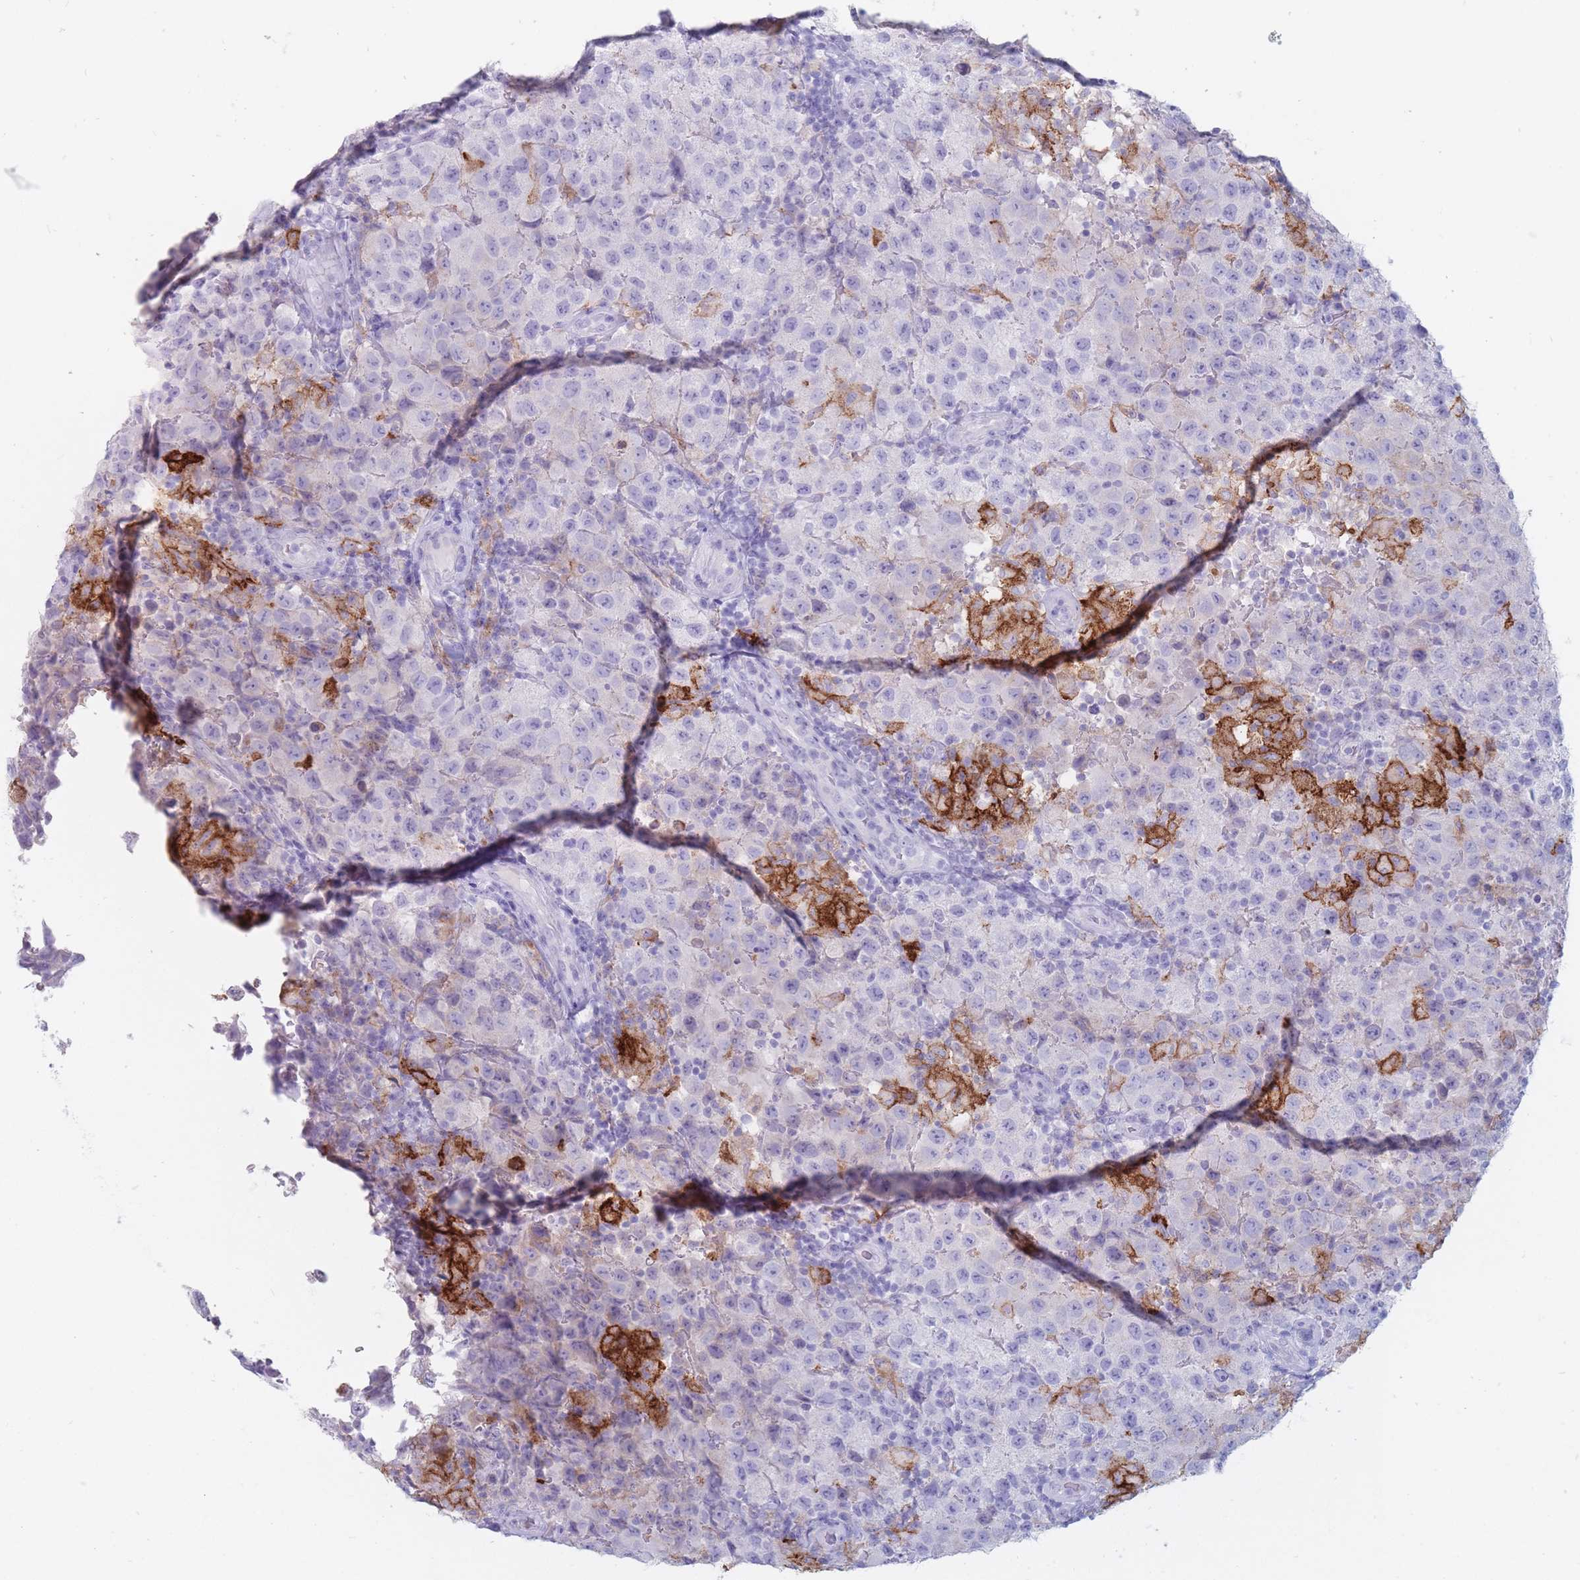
{"staining": {"intensity": "negative", "quantity": "none", "location": "none"}, "tissue": "testis cancer", "cell_type": "Tumor cells", "image_type": "cancer", "snomed": [{"axis": "morphology", "description": "Seminoma, NOS"}, {"axis": "morphology", "description": "Carcinoma, Embryonal, NOS"}, {"axis": "topography", "description": "Testis"}], "caption": "Immunohistochemical staining of human testis seminoma reveals no significant staining in tumor cells. (DAB immunohistochemistry (IHC) visualized using brightfield microscopy, high magnification).", "gene": "ST3GAL5", "patient": {"sex": "male", "age": 41}}